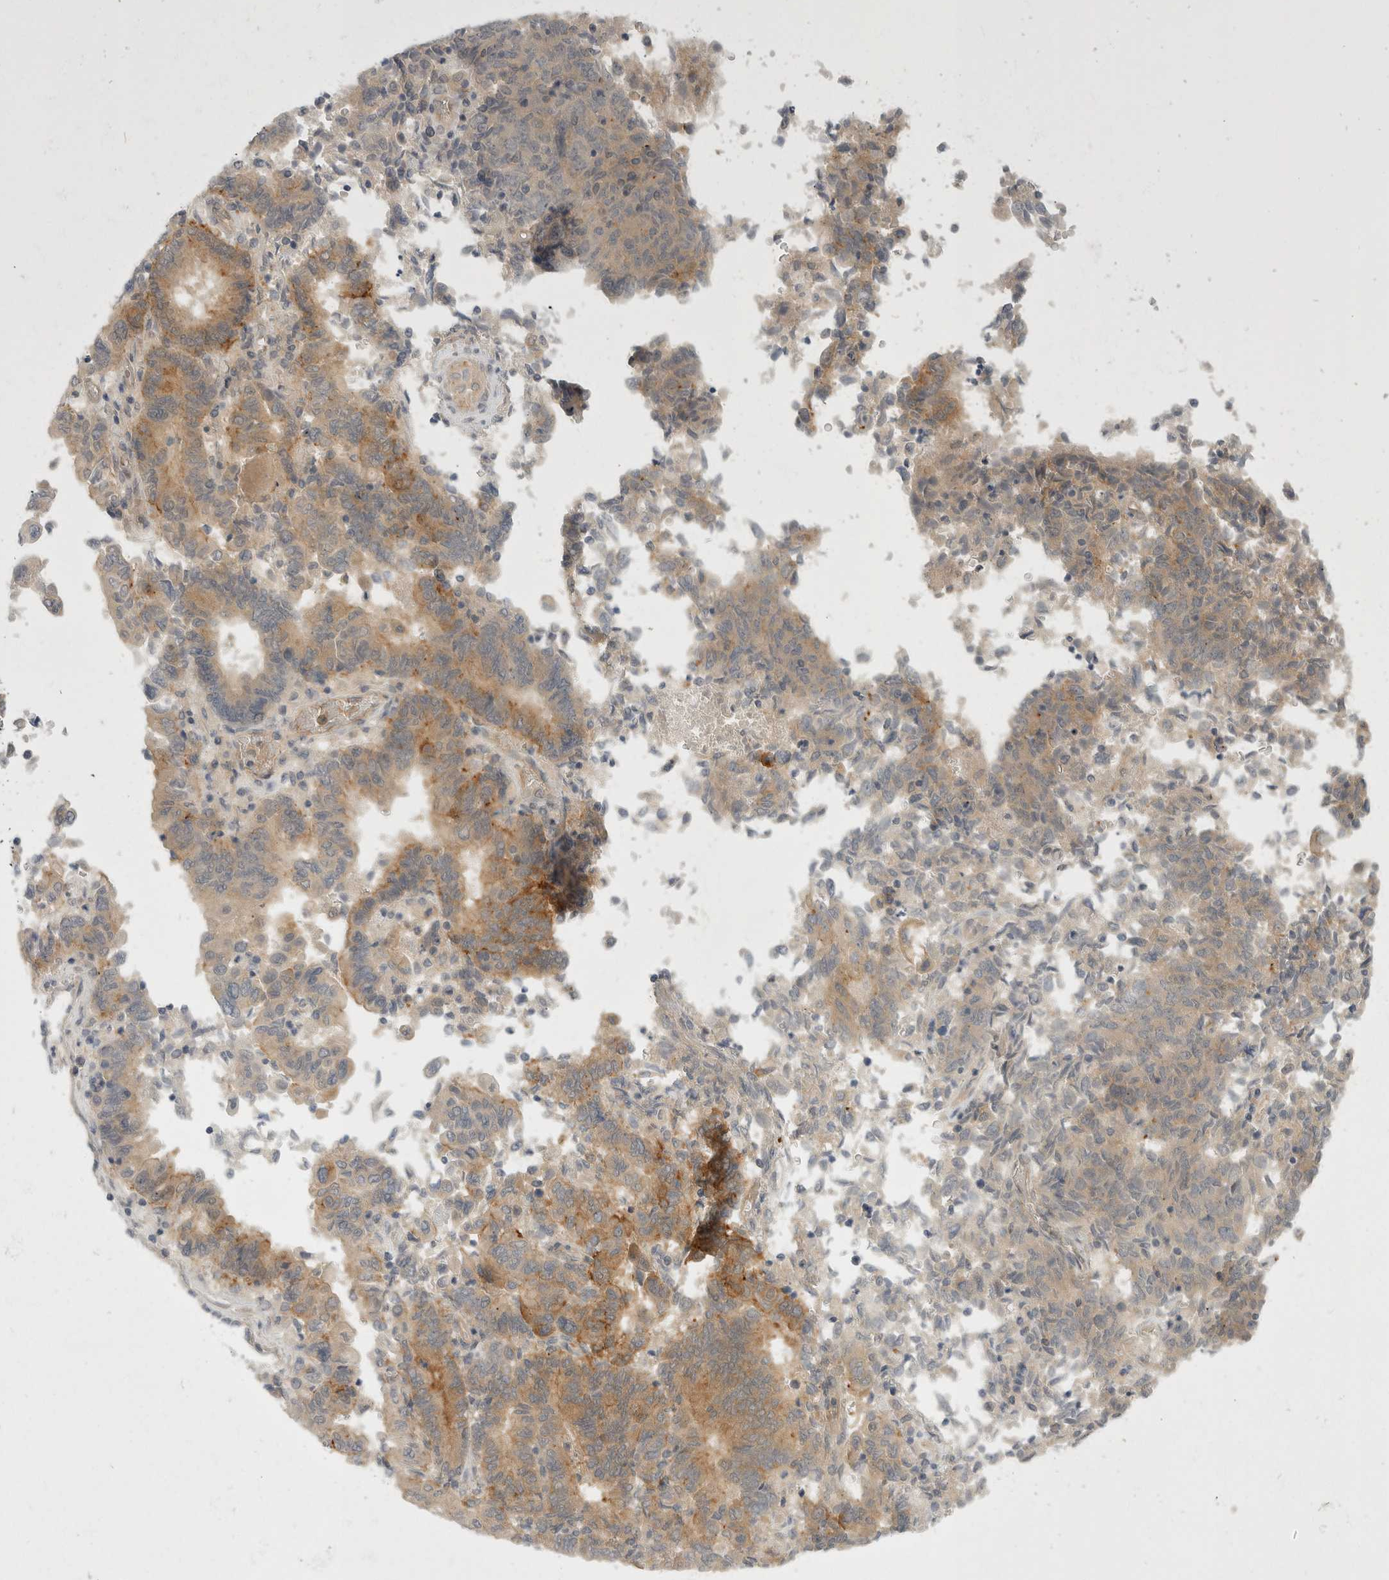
{"staining": {"intensity": "moderate", "quantity": "<25%", "location": "cytoplasmic/membranous"}, "tissue": "endometrial cancer", "cell_type": "Tumor cells", "image_type": "cancer", "snomed": [{"axis": "morphology", "description": "Adenocarcinoma, NOS"}, {"axis": "topography", "description": "Endometrium"}], "caption": "Protein staining reveals moderate cytoplasmic/membranous expression in about <25% of tumor cells in endometrial cancer (adenocarcinoma). The staining was performed using DAB (3,3'-diaminobenzidine), with brown indicating positive protein expression. Nuclei are stained blue with hematoxylin.", "gene": "TOM1L2", "patient": {"sex": "female", "age": 80}}